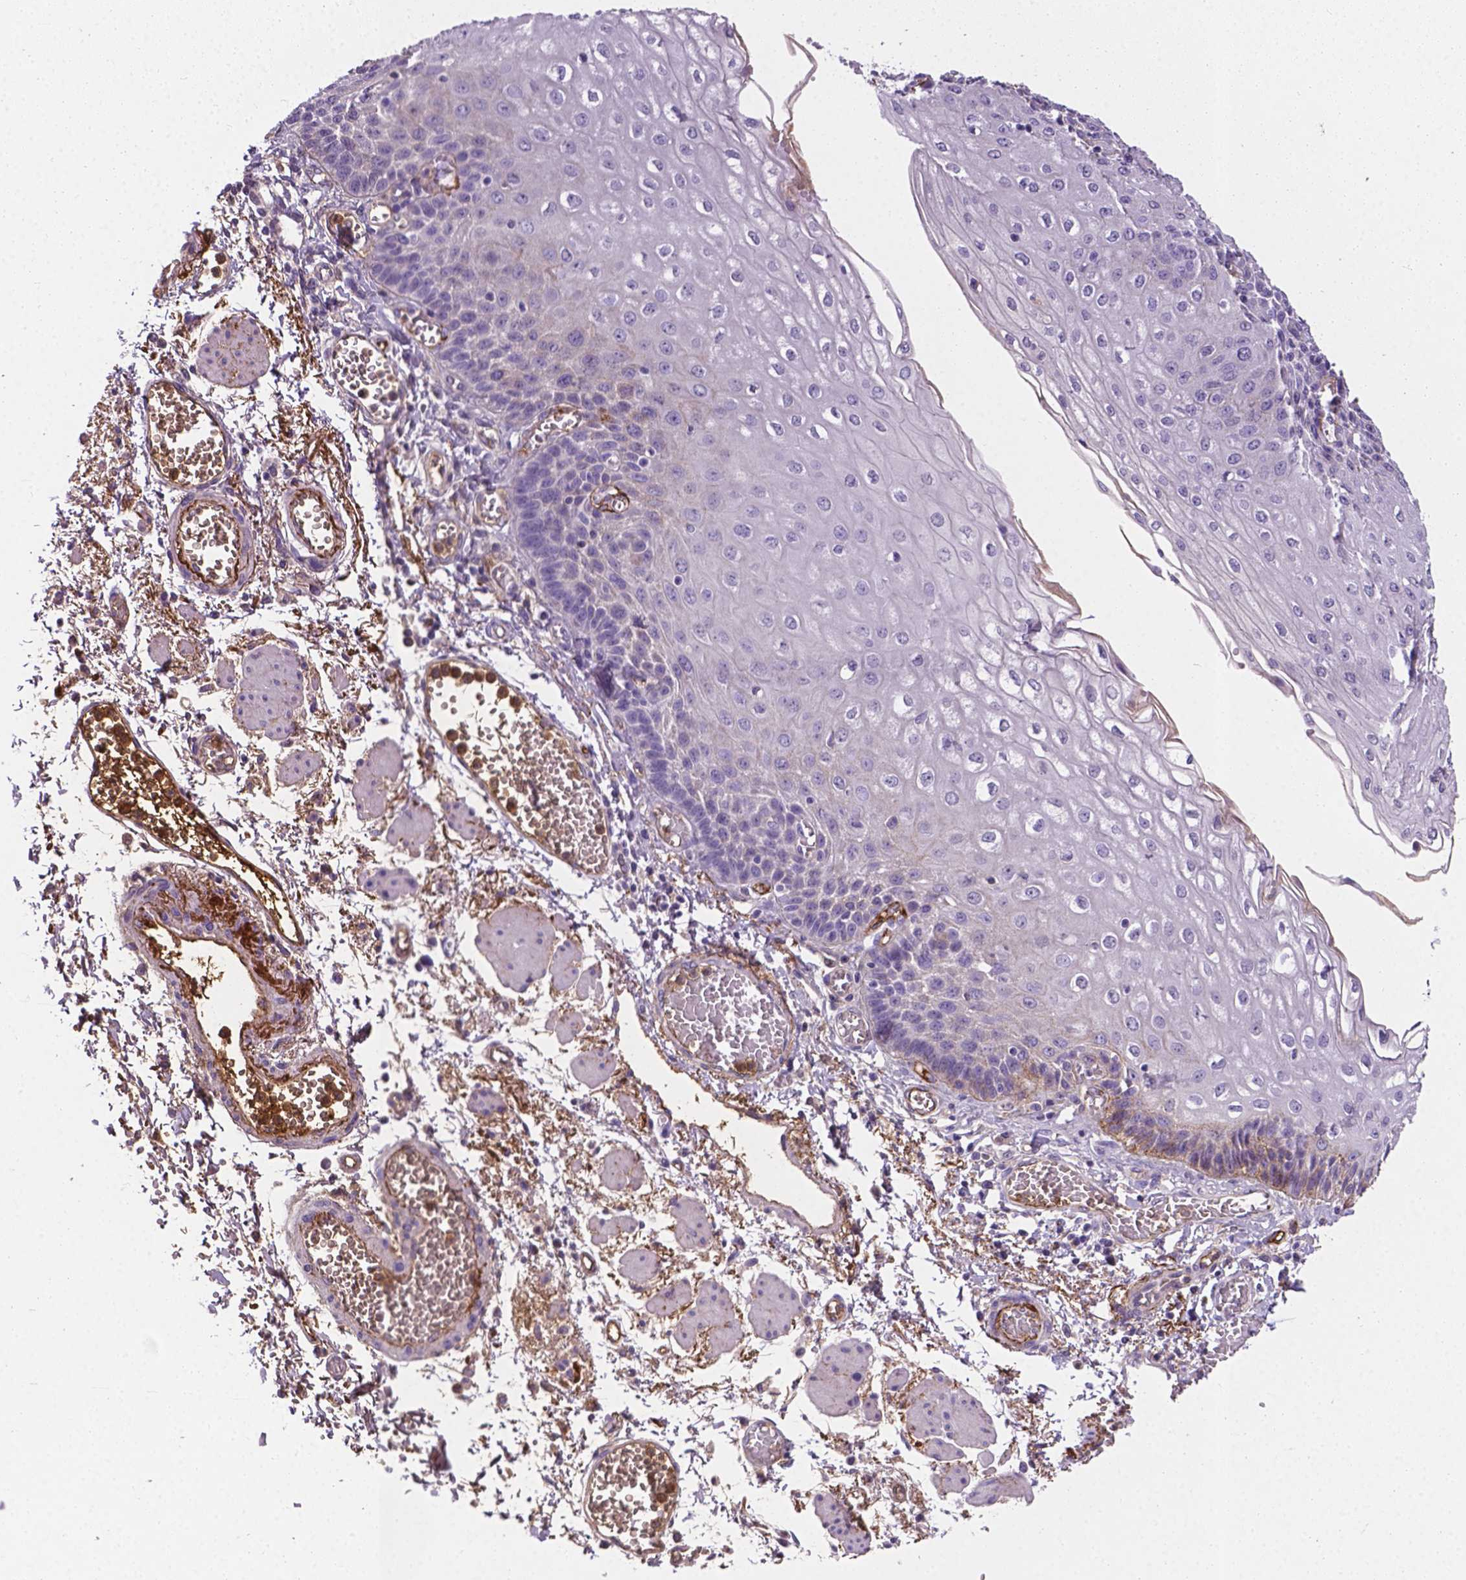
{"staining": {"intensity": "moderate", "quantity": "<25%", "location": "cytoplasmic/membranous"}, "tissue": "esophagus", "cell_type": "Squamous epithelial cells", "image_type": "normal", "snomed": [{"axis": "morphology", "description": "Normal tissue, NOS"}, {"axis": "morphology", "description": "Adenocarcinoma, NOS"}, {"axis": "topography", "description": "Esophagus"}], "caption": "Immunohistochemistry (IHC) staining of benign esophagus, which exhibits low levels of moderate cytoplasmic/membranous staining in approximately <25% of squamous epithelial cells indicating moderate cytoplasmic/membranous protein expression. The staining was performed using DAB (3,3'-diaminobenzidine) (brown) for protein detection and nuclei were counterstained in hematoxylin (blue).", "gene": "APOE", "patient": {"sex": "male", "age": 81}}